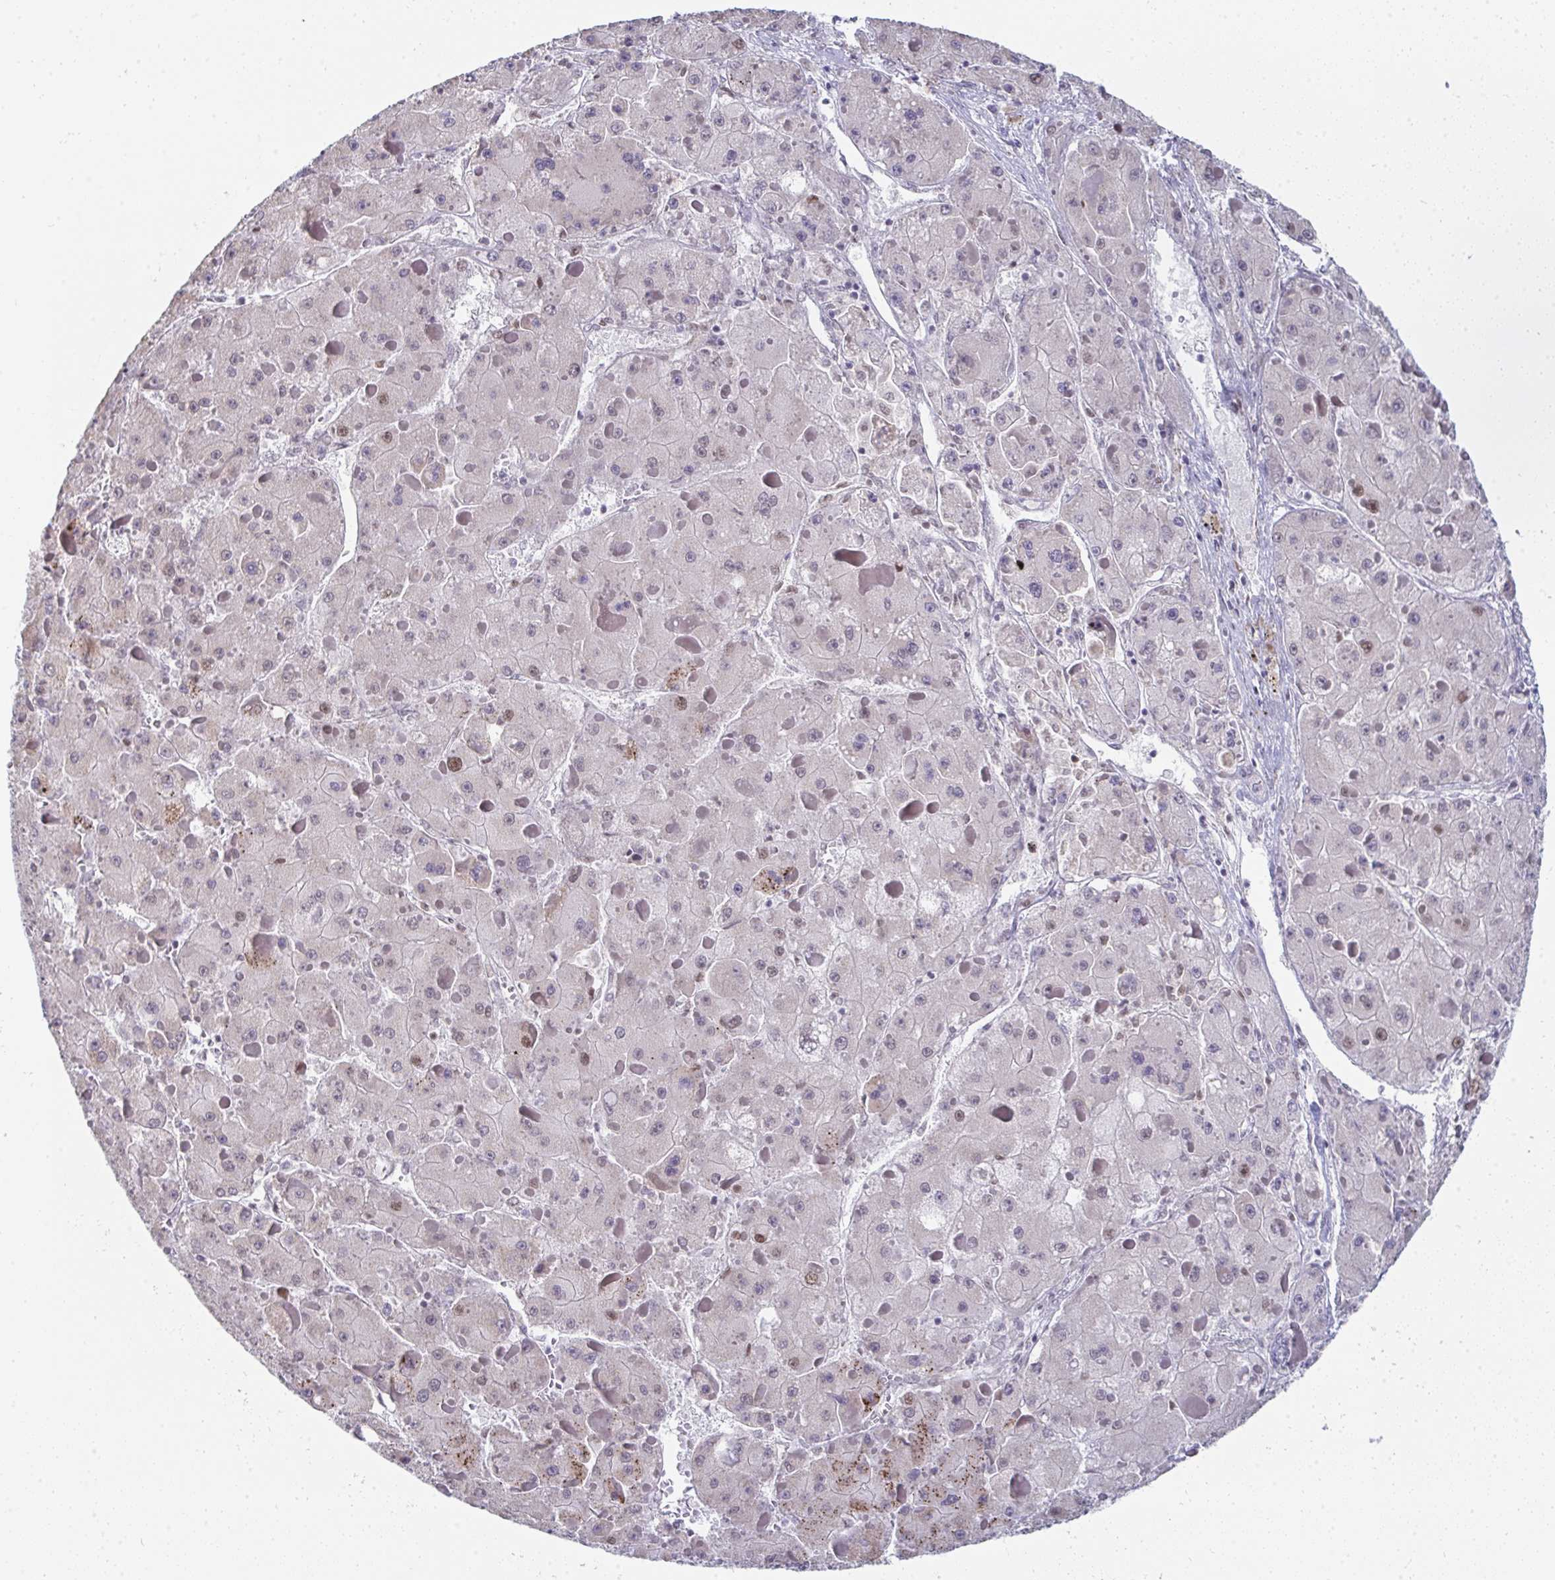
{"staining": {"intensity": "negative", "quantity": "none", "location": "none"}, "tissue": "liver cancer", "cell_type": "Tumor cells", "image_type": "cancer", "snomed": [{"axis": "morphology", "description": "Carcinoma, Hepatocellular, NOS"}, {"axis": "topography", "description": "Liver"}], "caption": "Liver cancer was stained to show a protein in brown. There is no significant positivity in tumor cells.", "gene": "GINS2", "patient": {"sex": "female", "age": 73}}